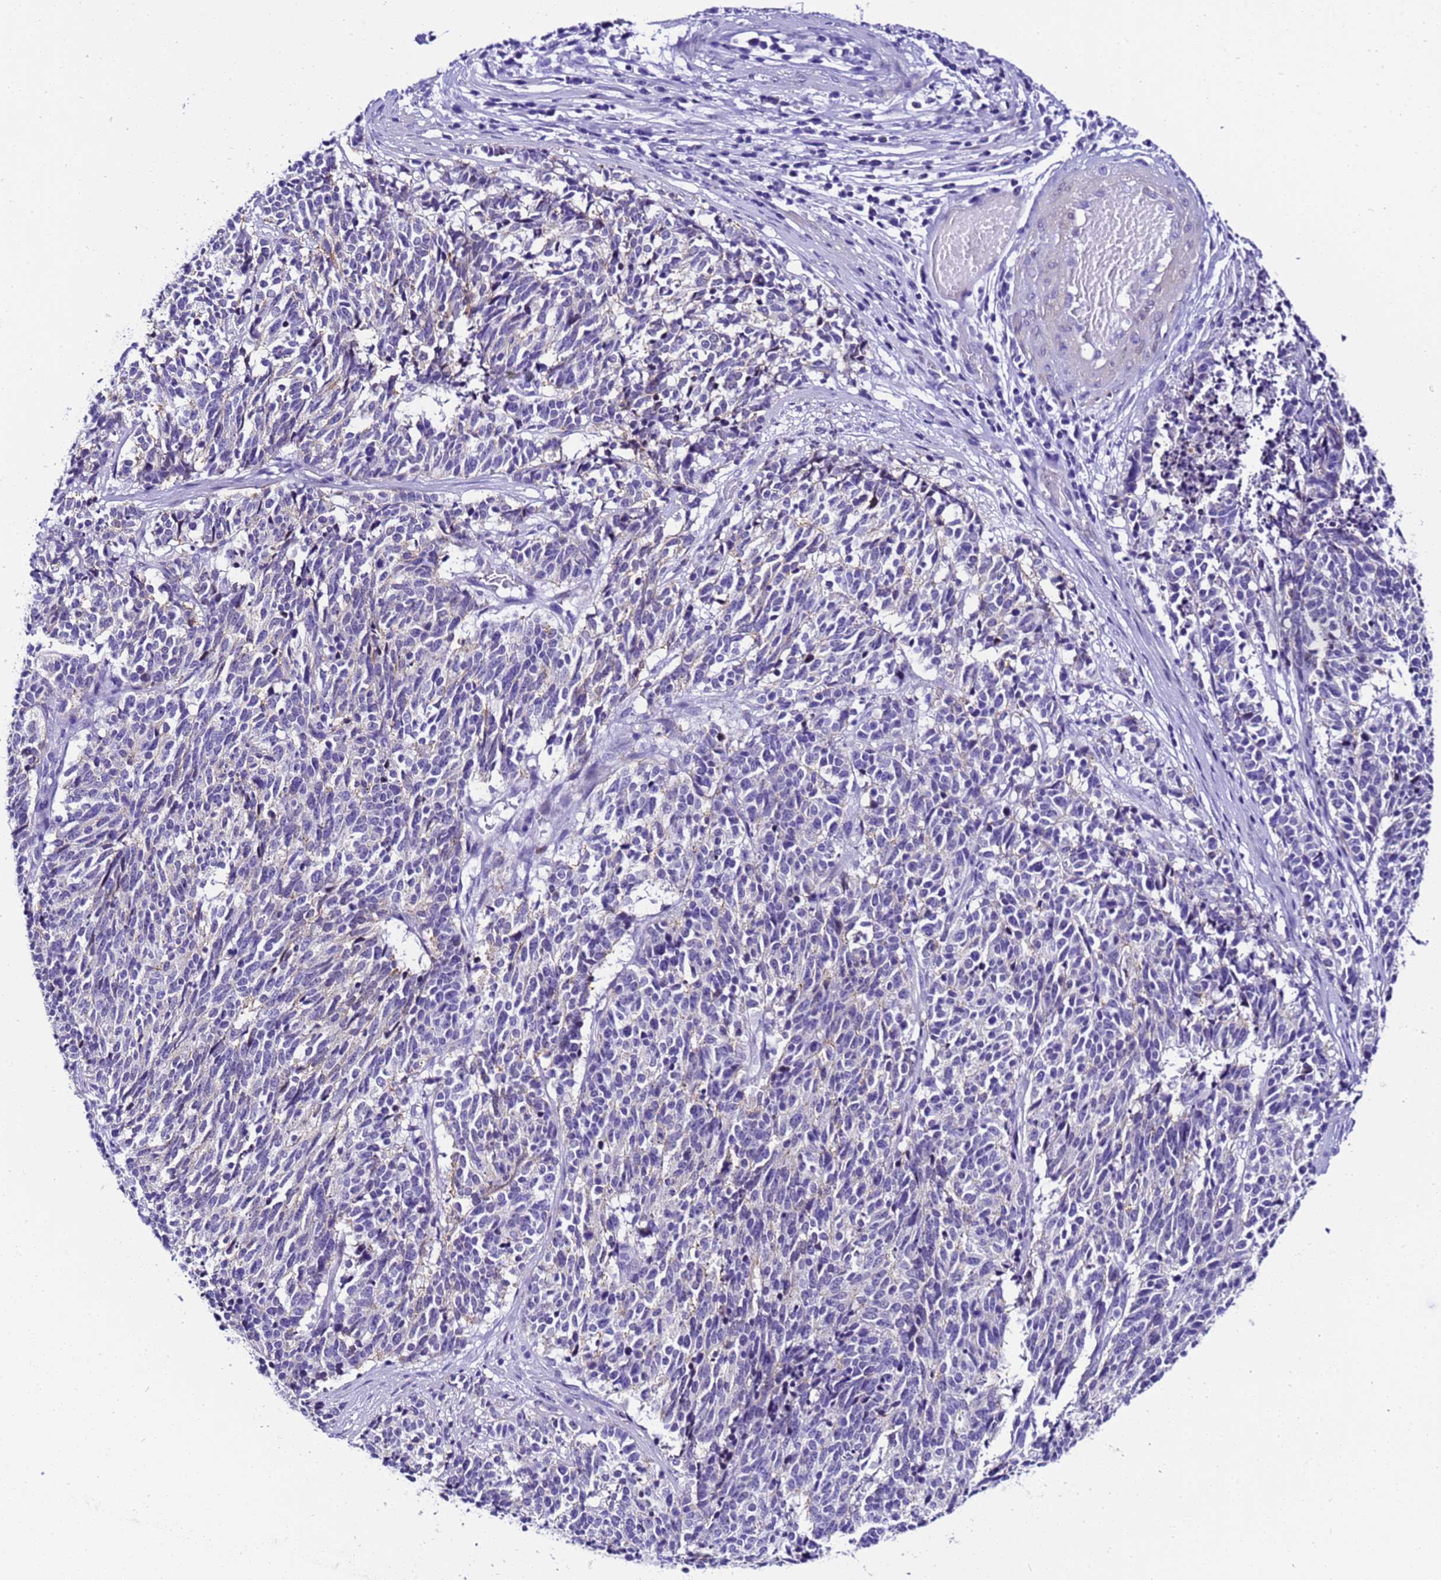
{"staining": {"intensity": "negative", "quantity": "none", "location": "none"}, "tissue": "cervical cancer", "cell_type": "Tumor cells", "image_type": "cancer", "snomed": [{"axis": "morphology", "description": "Squamous cell carcinoma, NOS"}, {"axis": "topography", "description": "Cervix"}], "caption": "This is a image of IHC staining of cervical cancer, which shows no staining in tumor cells.", "gene": "ZNF417", "patient": {"sex": "female", "age": 29}}